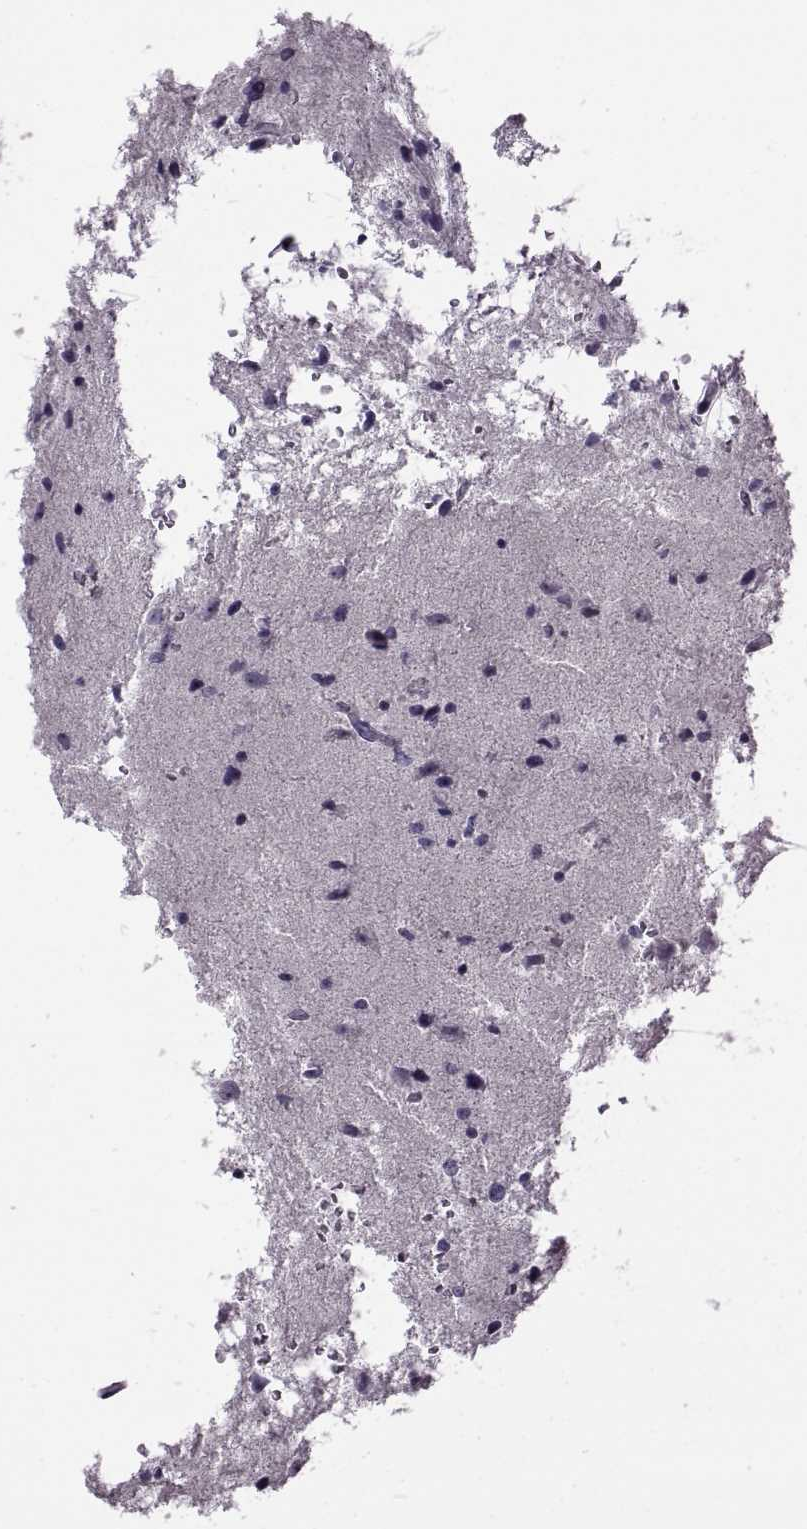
{"staining": {"intensity": "negative", "quantity": "none", "location": "none"}, "tissue": "glioma", "cell_type": "Tumor cells", "image_type": "cancer", "snomed": [{"axis": "morphology", "description": "Glioma, malignant, Low grade"}, {"axis": "topography", "description": "Brain"}], "caption": "Tumor cells show no significant positivity in glioma. (Immunohistochemistry (ihc), brightfield microscopy, high magnification).", "gene": "RSPH6A", "patient": {"sex": "female", "age": 32}}